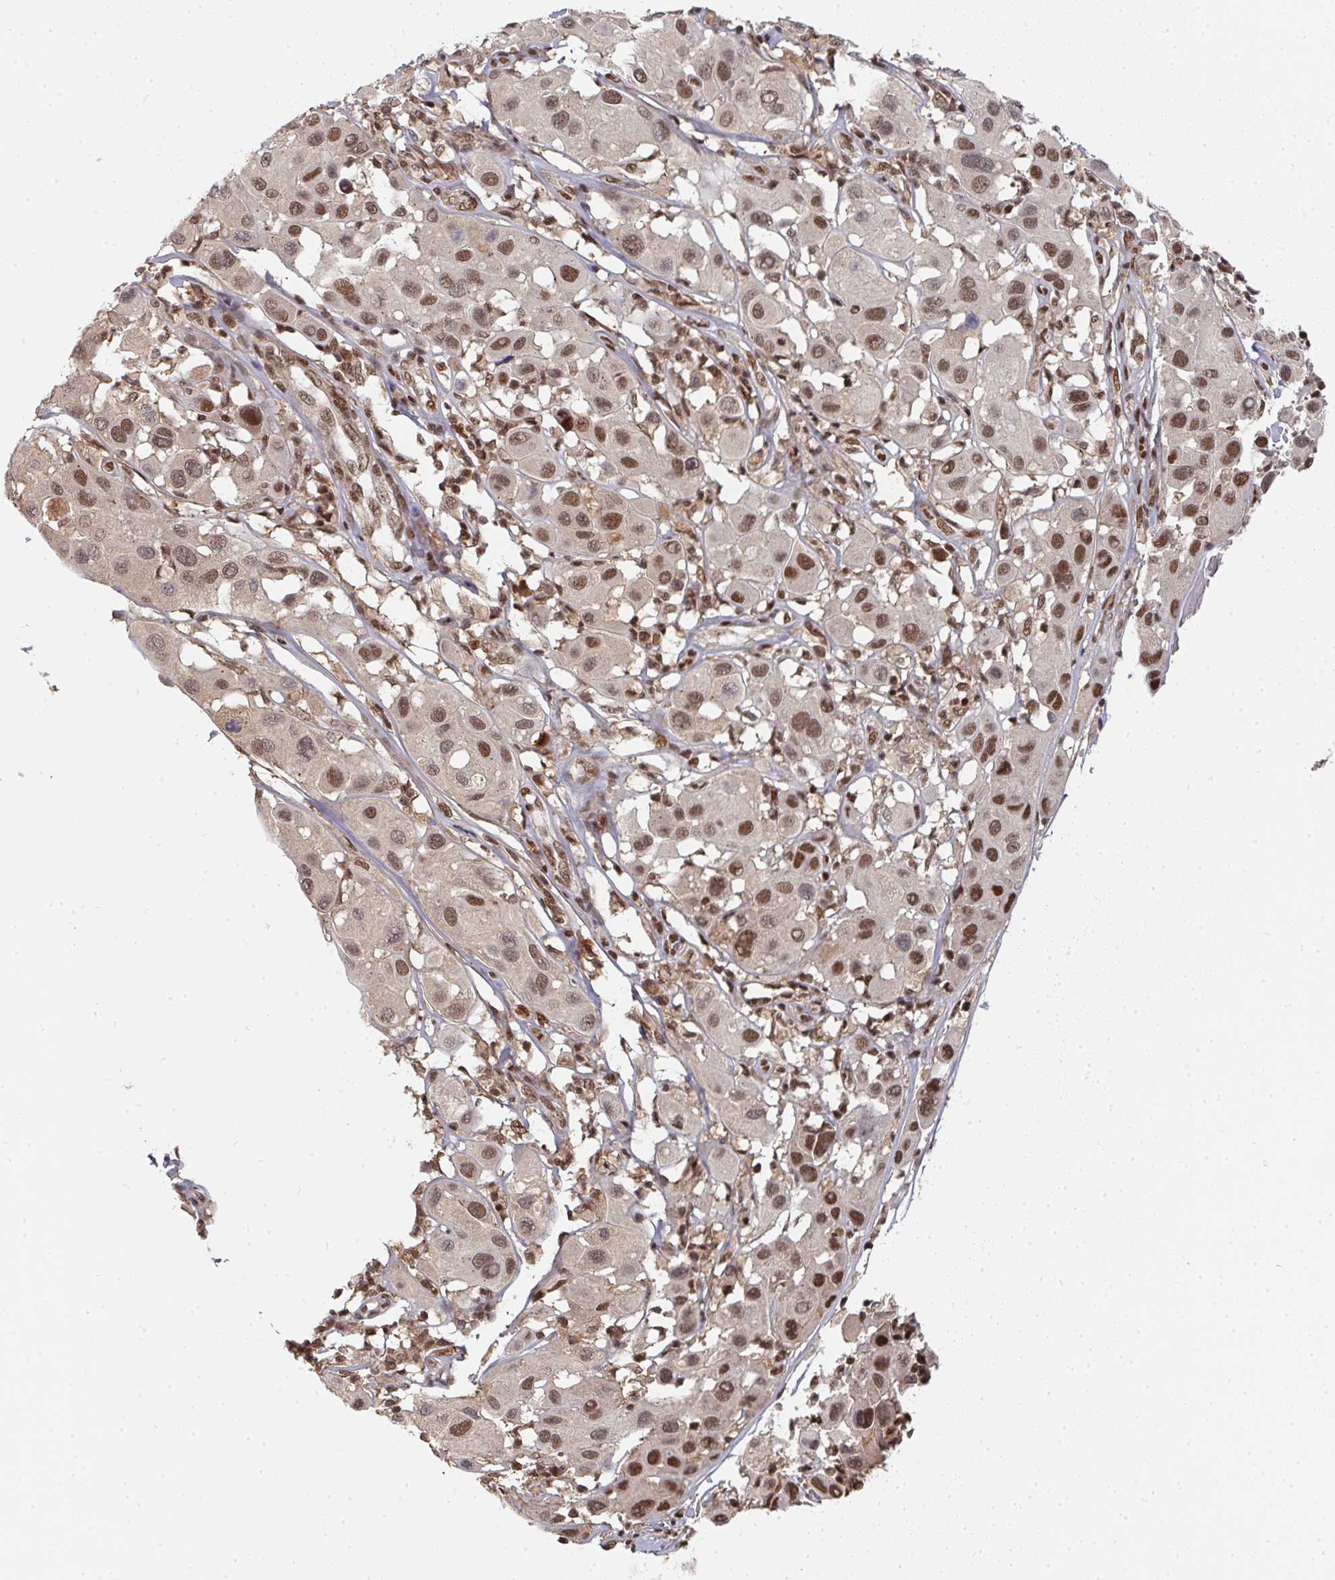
{"staining": {"intensity": "moderate", "quantity": ">75%", "location": "nuclear"}, "tissue": "melanoma", "cell_type": "Tumor cells", "image_type": "cancer", "snomed": [{"axis": "morphology", "description": "Malignant melanoma, Metastatic site"}, {"axis": "topography", "description": "Skin"}], "caption": "Immunohistochemical staining of malignant melanoma (metastatic site) reveals moderate nuclear protein expression in approximately >75% of tumor cells. The staining is performed using DAB (3,3'-diaminobenzidine) brown chromogen to label protein expression. The nuclei are counter-stained blue using hematoxylin.", "gene": "DIDO1", "patient": {"sex": "male", "age": 41}}